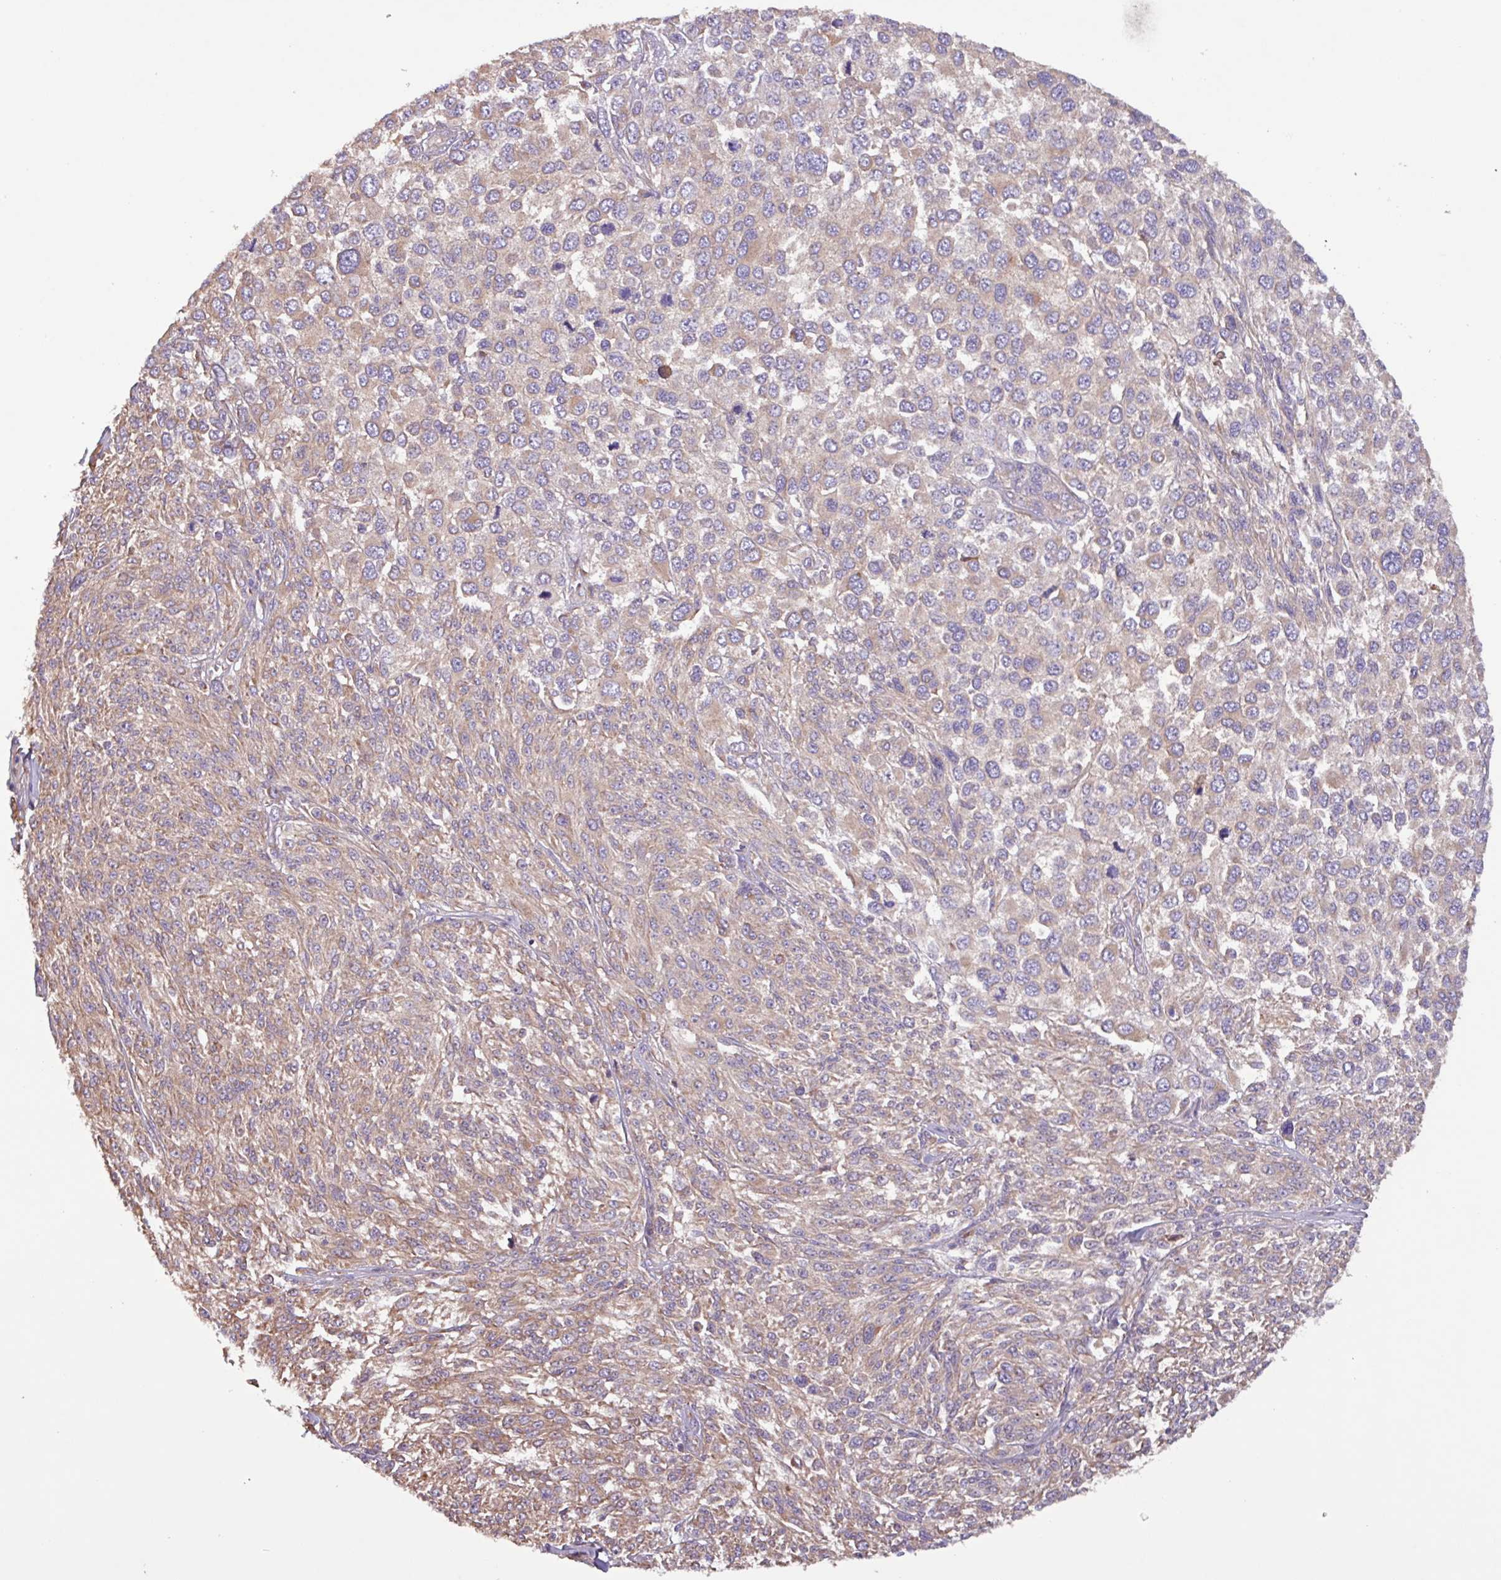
{"staining": {"intensity": "moderate", "quantity": "25%-75%", "location": "cytoplasmic/membranous"}, "tissue": "melanoma", "cell_type": "Tumor cells", "image_type": "cancer", "snomed": [{"axis": "morphology", "description": "Malignant melanoma, NOS"}, {"axis": "topography", "description": "Skin of trunk"}], "caption": "Protein staining of melanoma tissue exhibits moderate cytoplasmic/membranous expression in approximately 25%-75% of tumor cells.", "gene": "PTPRQ", "patient": {"sex": "male", "age": 71}}